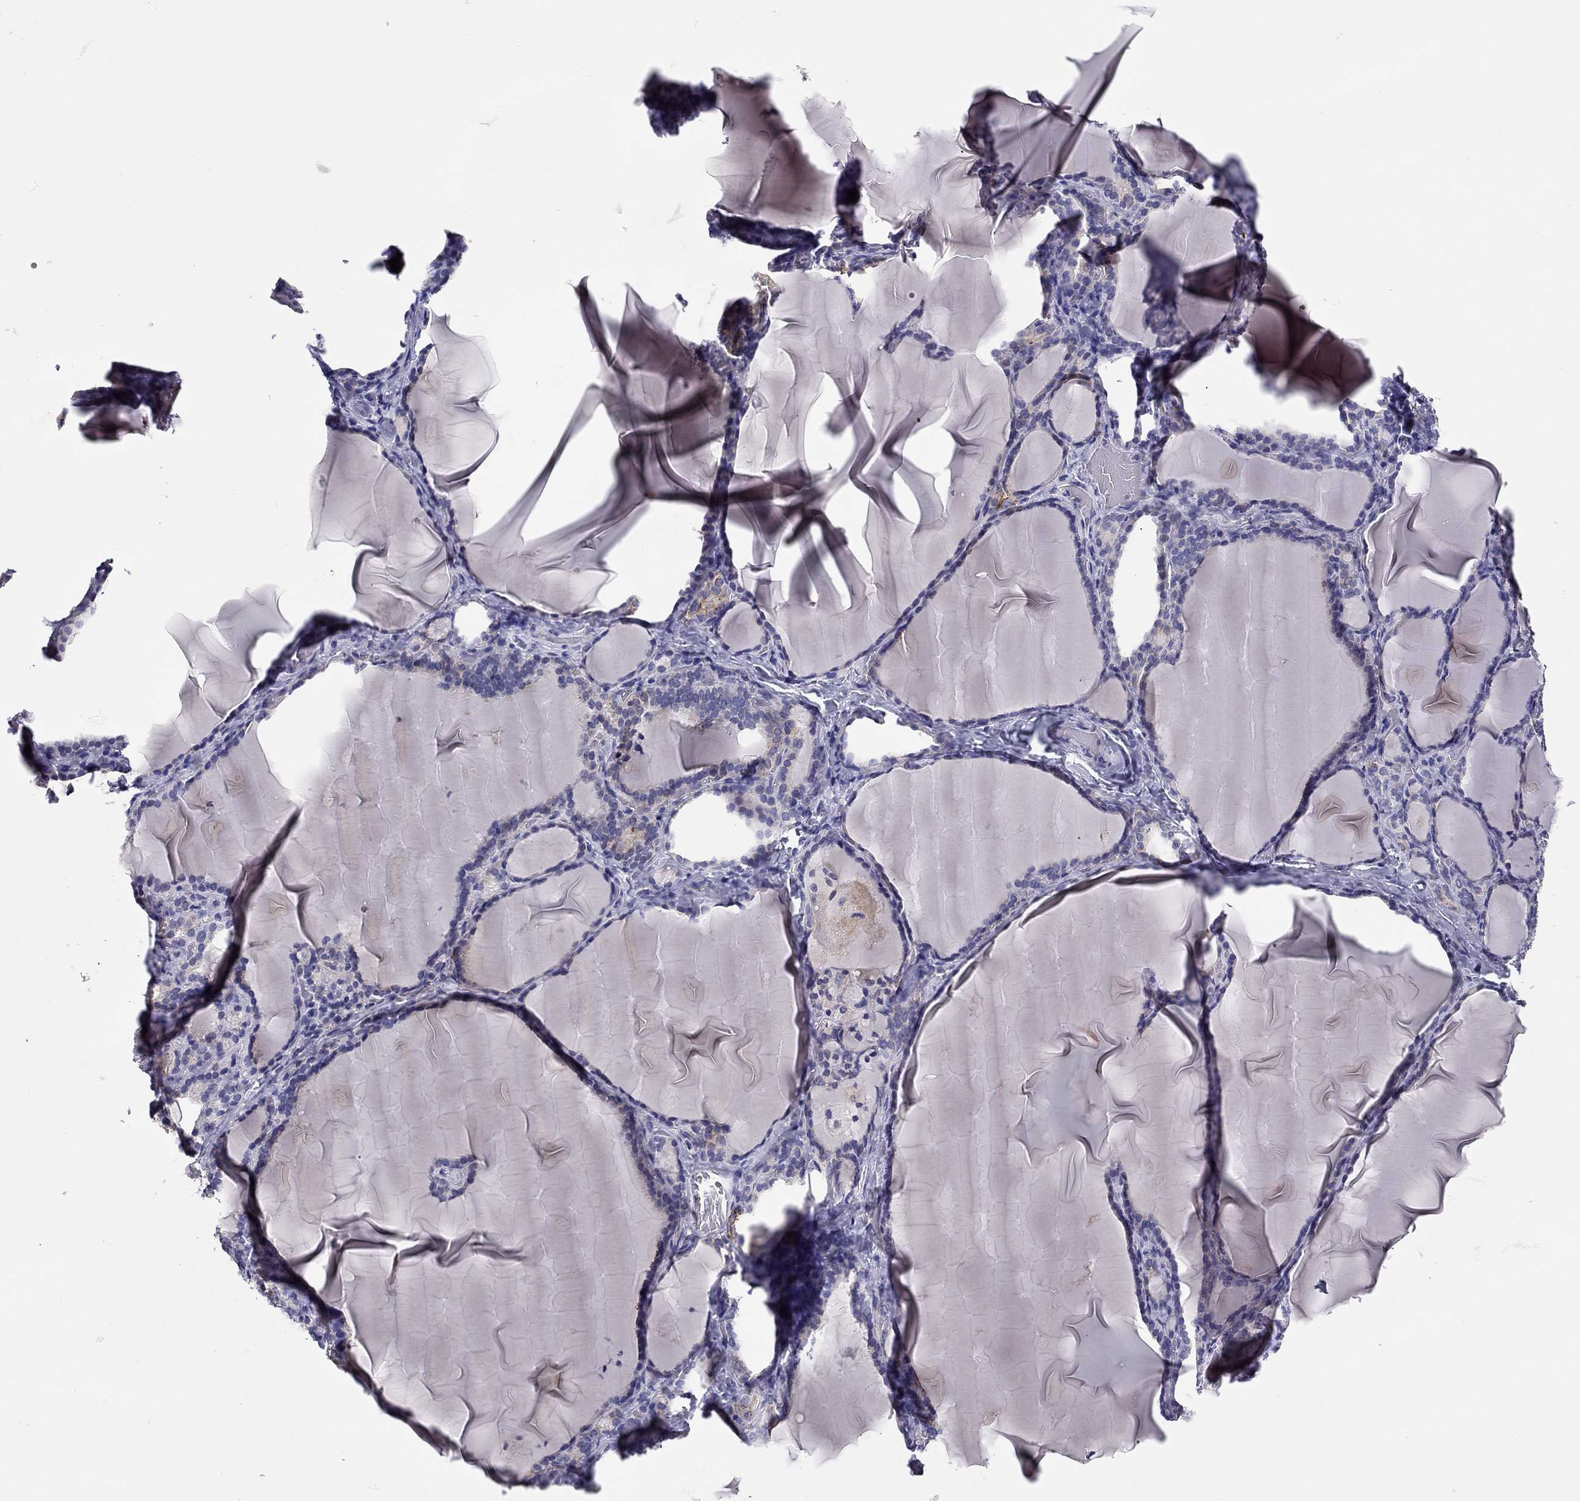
{"staining": {"intensity": "negative", "quantity": "none", "location": "none"}, "tissue": "thyroid gland", "cell_type": "Glandular cells", "image_type": "normal", "snomed": [{"axis": "morphology", "description": "Normal tissue, NOS"}, {"axis": "morphology", "description": "Hyperplasia, NOS"}, {"axis": "topography", "description": "Thyroid gland"}], "caption": "IHC photomicrograph of unremarkable thyroid gland: human thyroid gland stained with DAB (3,3'-diaminobenzidine) reveals no significant protein staining in glandular cells. (Brightfield microscopy of DAB IHC at high magnification).", "gene": "SCARB1", "patient": {"sex": "female", "age": 27}}